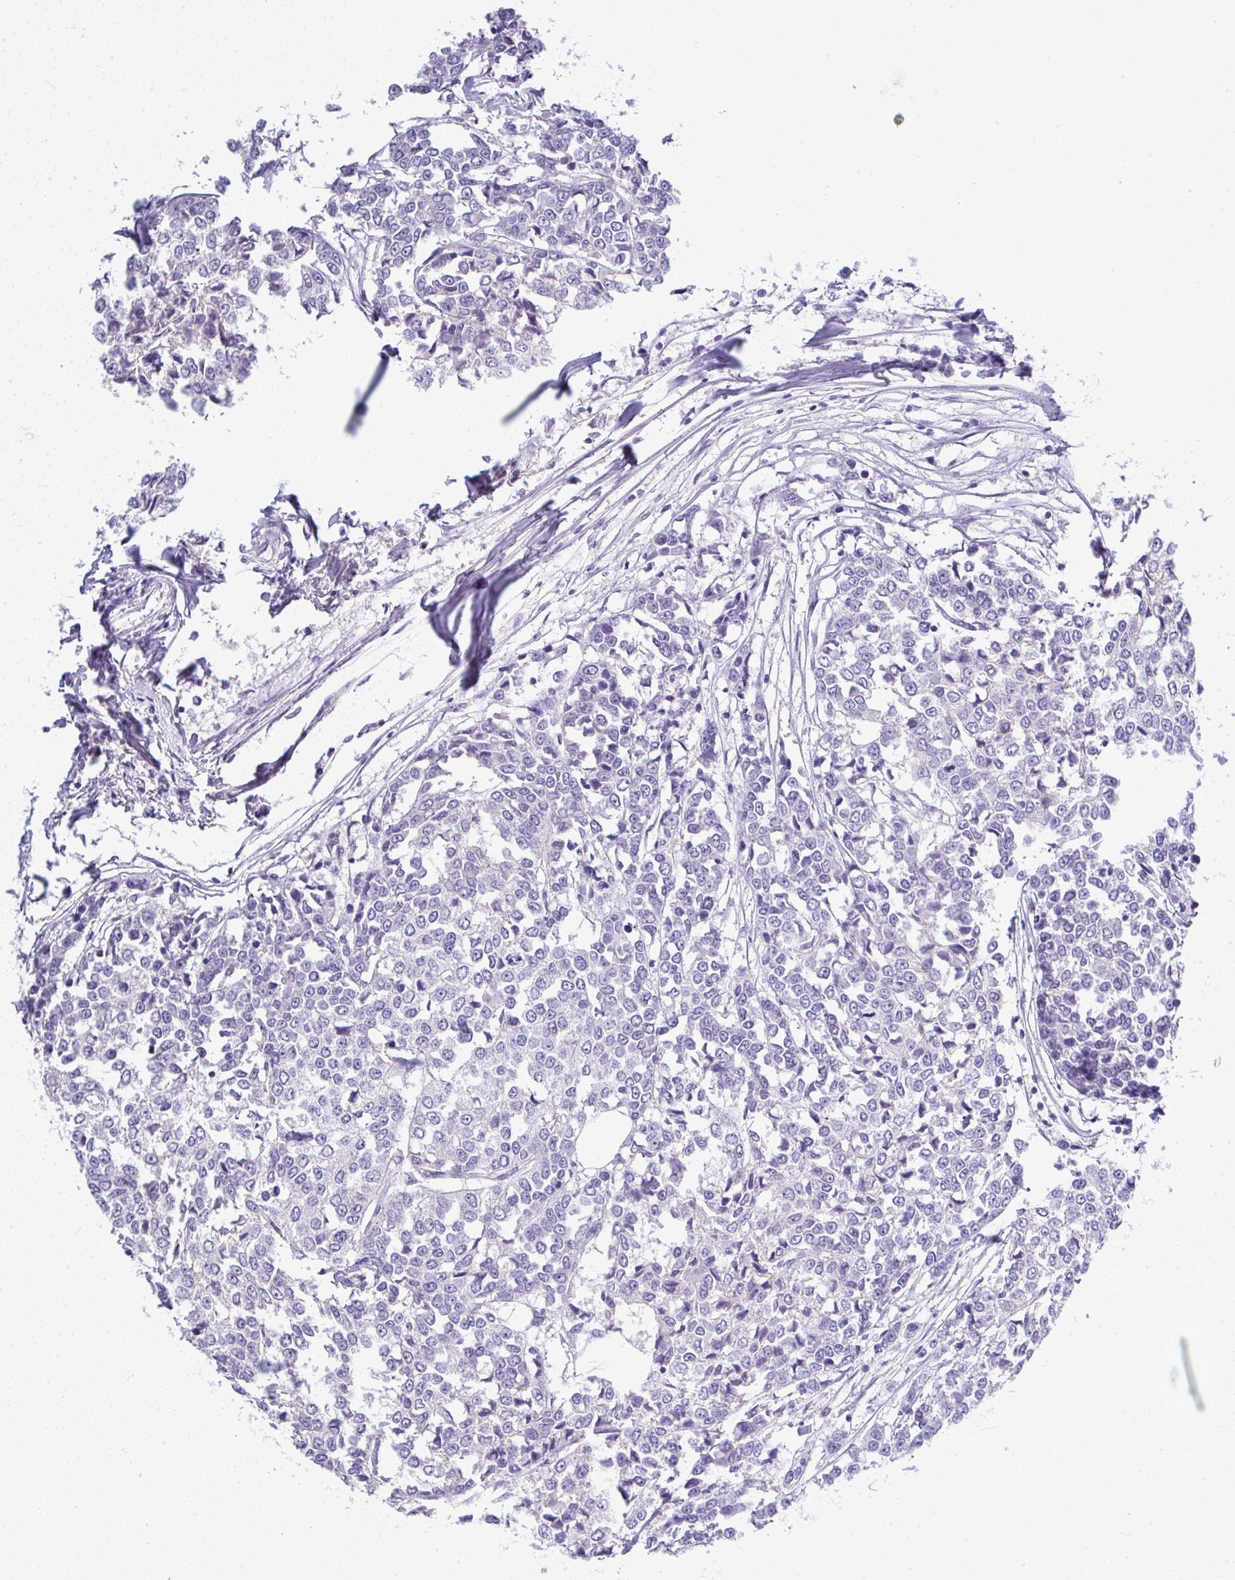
{"staining": {"intensity": "negative", "quantity": "none", "location": "none"}, "tissue": "breast cancer", "cell_type": "Tumor cells", "image_type": "cancer", "snomed": [{"axis": "morphology", "description": "Duct carcinoma"}, {"axis": "topography", "description": "Breast"}], "caption": "Tumor cells show no significant protein staining in intraductal carcinoma (breast). (DAB (3,3'-diaminobenzidine) immunohistochemistry (IHC) visualized using brightfield microscopy, high magnification).", "gene": "CTU1", "patient": {"sex": "female", "age": 80}}